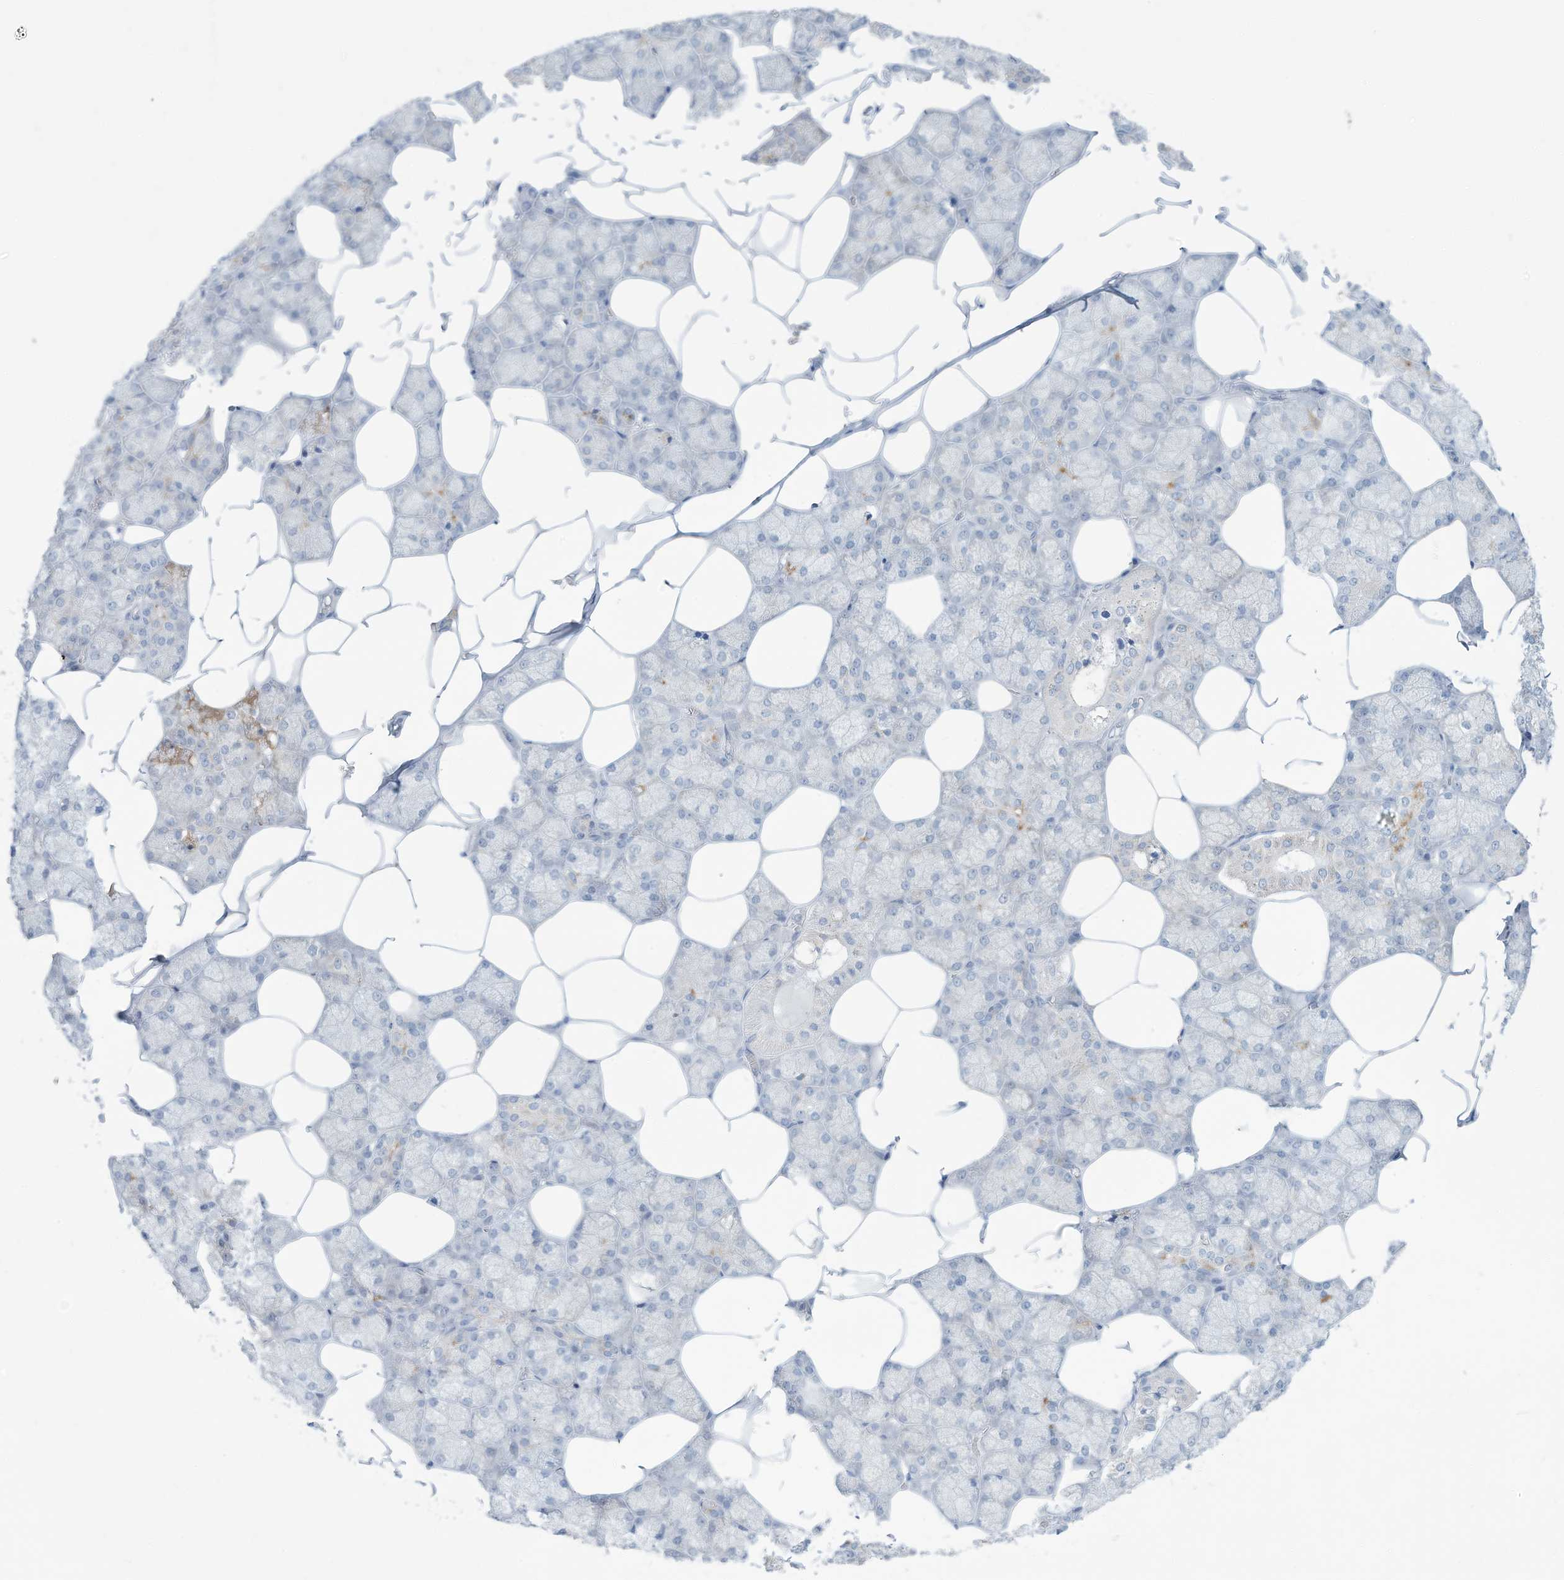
{"staining": {"intensity": "weak", "quantity": "<25%", "location": "cytoplasmic/membranous"}, "tissue": "salivary gland", "cell_type": "Glandular cells", "image_type": "normal", "snomed": [{"axis": "morphology", "description": "Normal tissue, NOS"}, {"axis": "topography", "description": "Salivary gland"}], "caption": "This is an IHC micrograph of normal salivary gland. There is no expression in glandular cells.", "gene": "ERI2", "patient": {"sex": "male", "age": 62}}